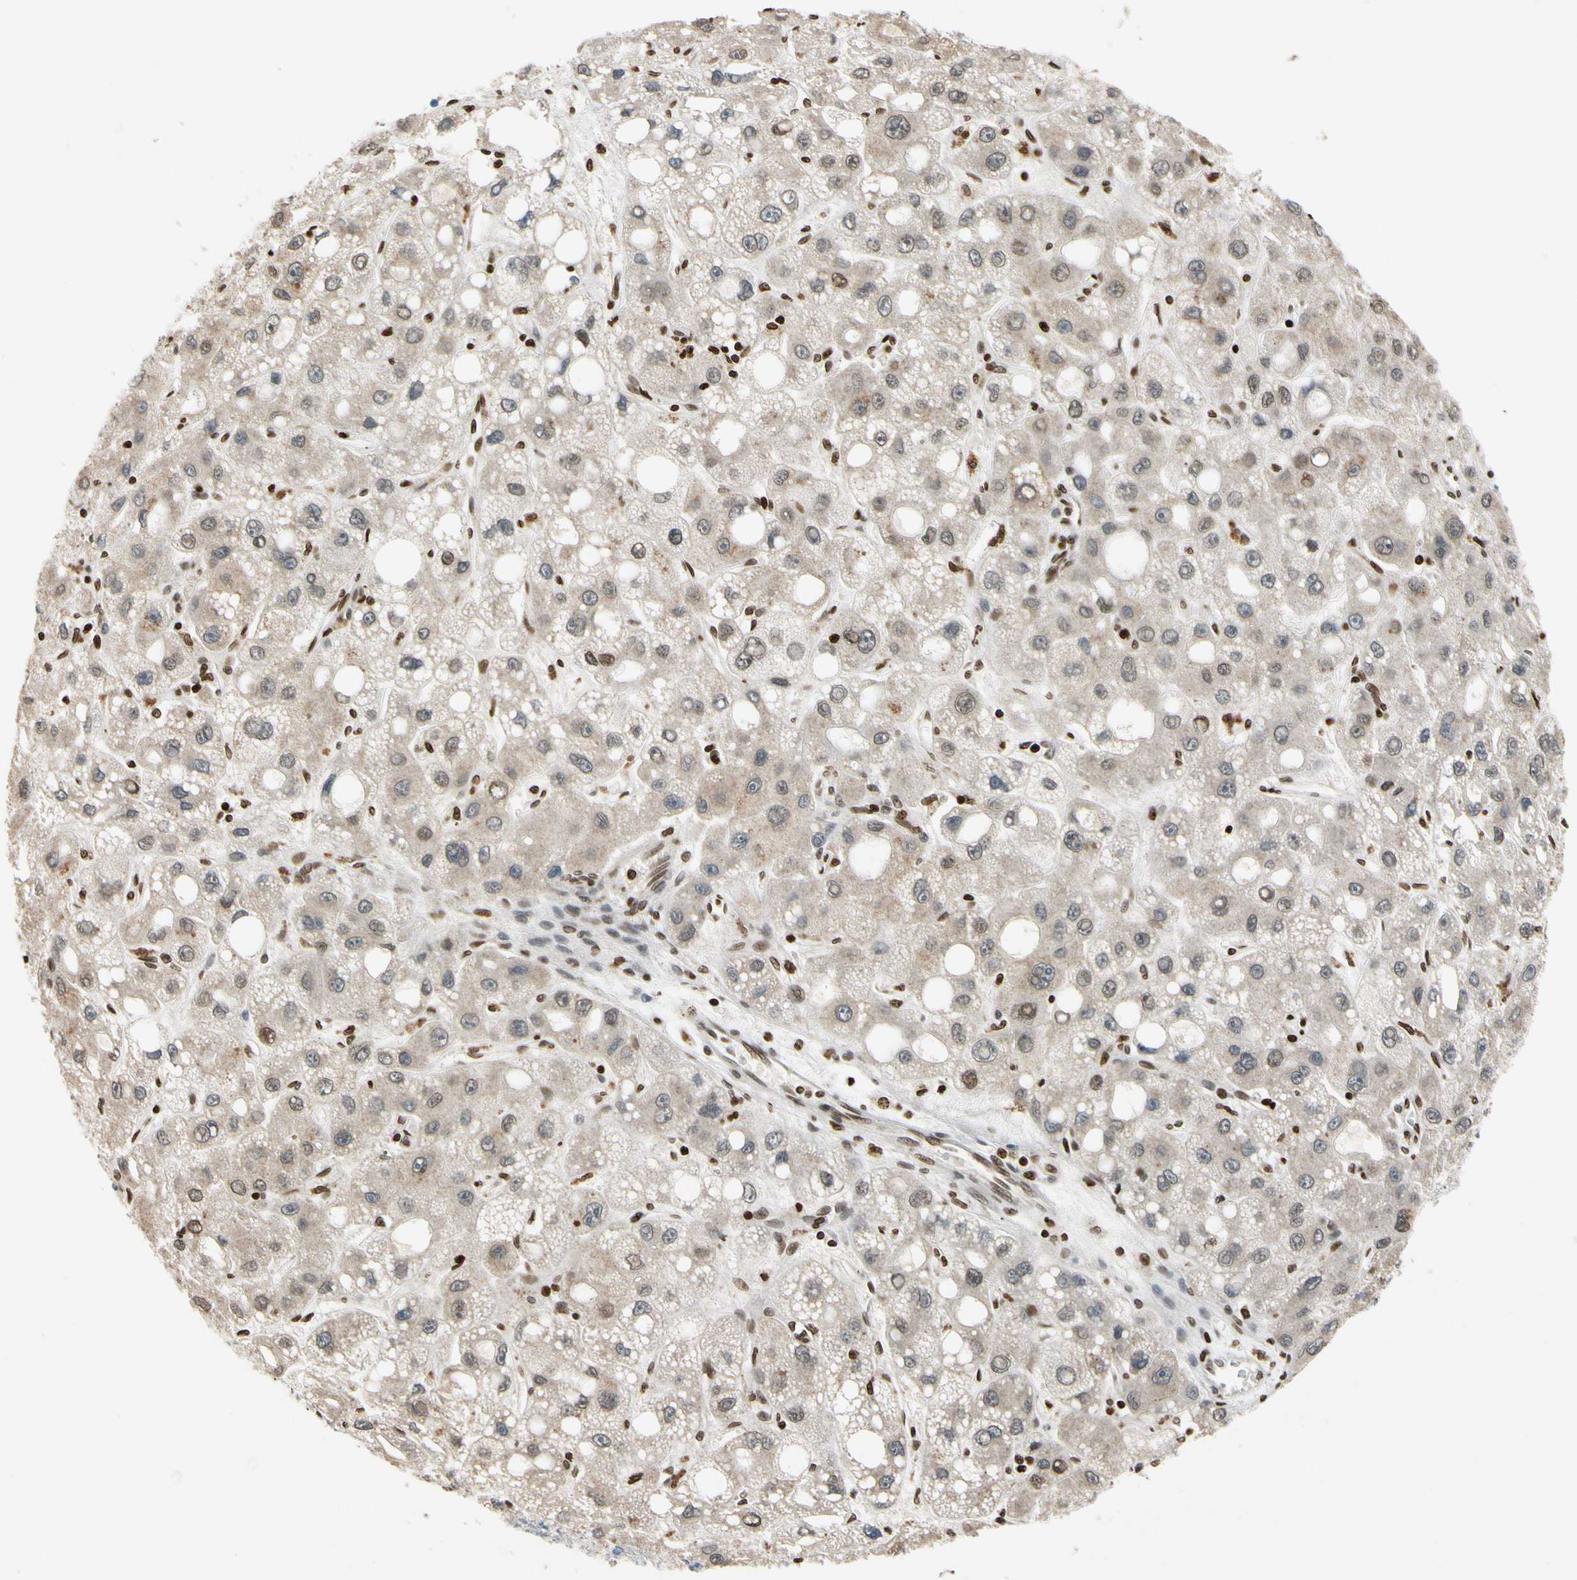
{"staining": {"intensity": "weak", "quantity": ">75%", "location": "cytoplasmic/membranous"}, "tissue": "liver cancer", "cell_type": "Tumor cells", "image_type": "cancer", "snomed": [{"axis": "morphology", "description": "Carcinoma, Hepatocellular, NOS"}, {"axis": "topography", "description": "Liver"}], "caption": "Immunohistochemistry (IHC) photomicrograph of neoplastic tissue: hepatocellular carcinoma (liver) stained using immunohistochemistry reveals low levels of weak protein expression localized specifically in the cytoplasmic/membranous of tumor cells, appearing as a cytoplasmic/membranous brown color.", "gene": "SLC27A6", "patient": {"sex": "male", "age": 55}}